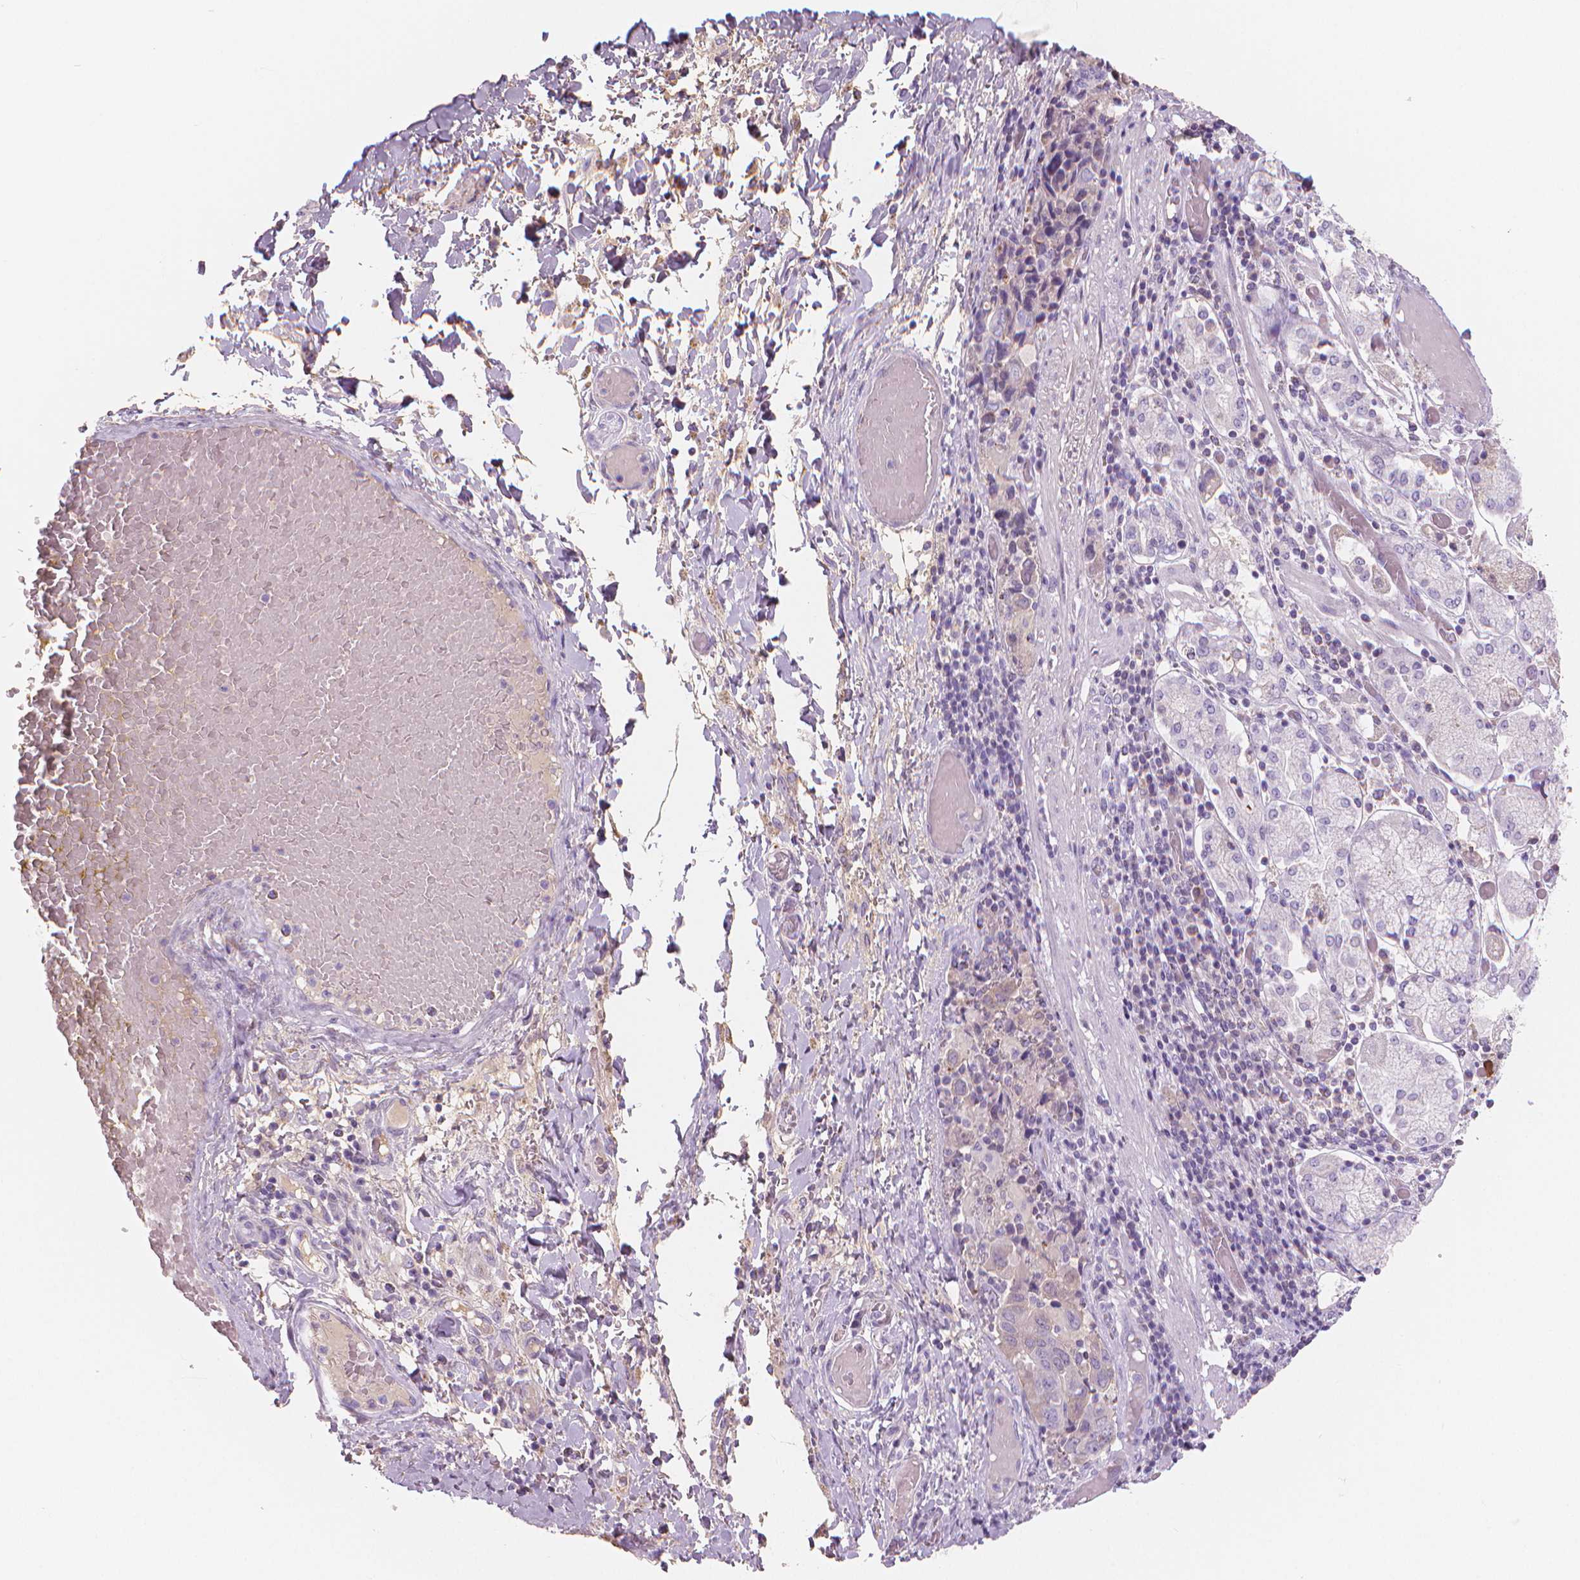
{"staining": {"intensity": "negative", "quantity": "none", "location": "none"}, "tissue": "stomach cancer", "cell_type": "Tumor cells", "image_type": "cancer", "snomed": [{"axis": "morphology", "description": "Adenocarcinoma, NOS"}, {"axis": "topography", "description": "Stomach, upper"}, {"axis": "topography", "description": "Stomach"}], "caption": "Immunohistochemistry of stomach cancer (adenocarcinoma) reveals no staining in tumor cells.", "gene": "APOA4", "patient": {"sex": "male", "age": 62}}